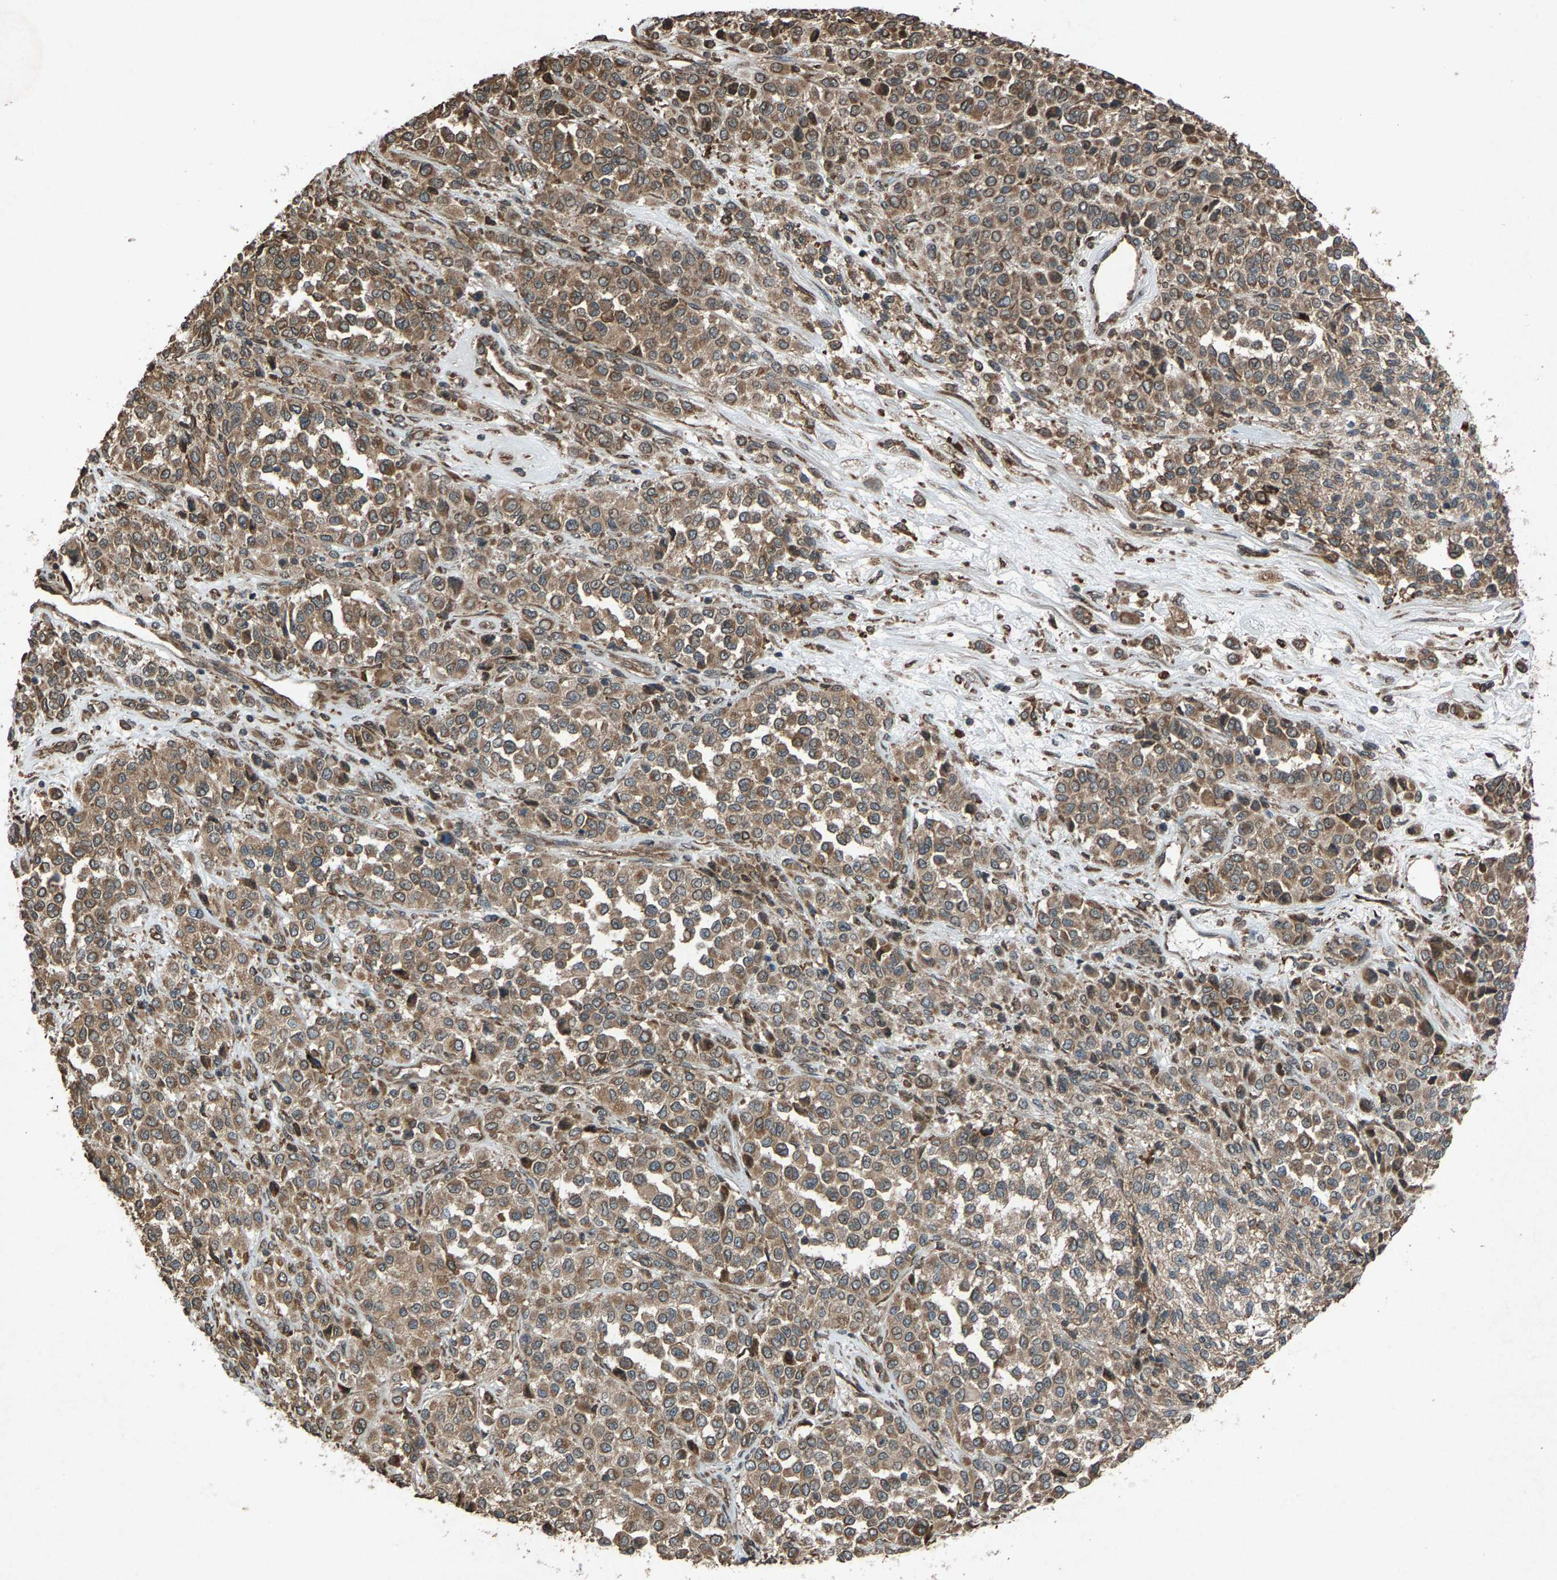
{"staining": {"intensity": "moderate", "quantity": ">75%", "location": "cytoplasmic/membranous"}, "tissue": "melanoma", "cell_type": "Tumor cells", "image_type": "cancer", "snomed": [{"axis": "morphology", "description": "Malignant melanoma, Metastatic site"}, {"axis": "topography", "description": "Pancreas"}], "caption": "A histopathology image of malignant melanoma (metastatic site) stained for a protein shows moderate cytoplasmic/membranous brown staining in tumor cells.", "gene": "CALR", "patient": {"sex": "female", "age": 30}}